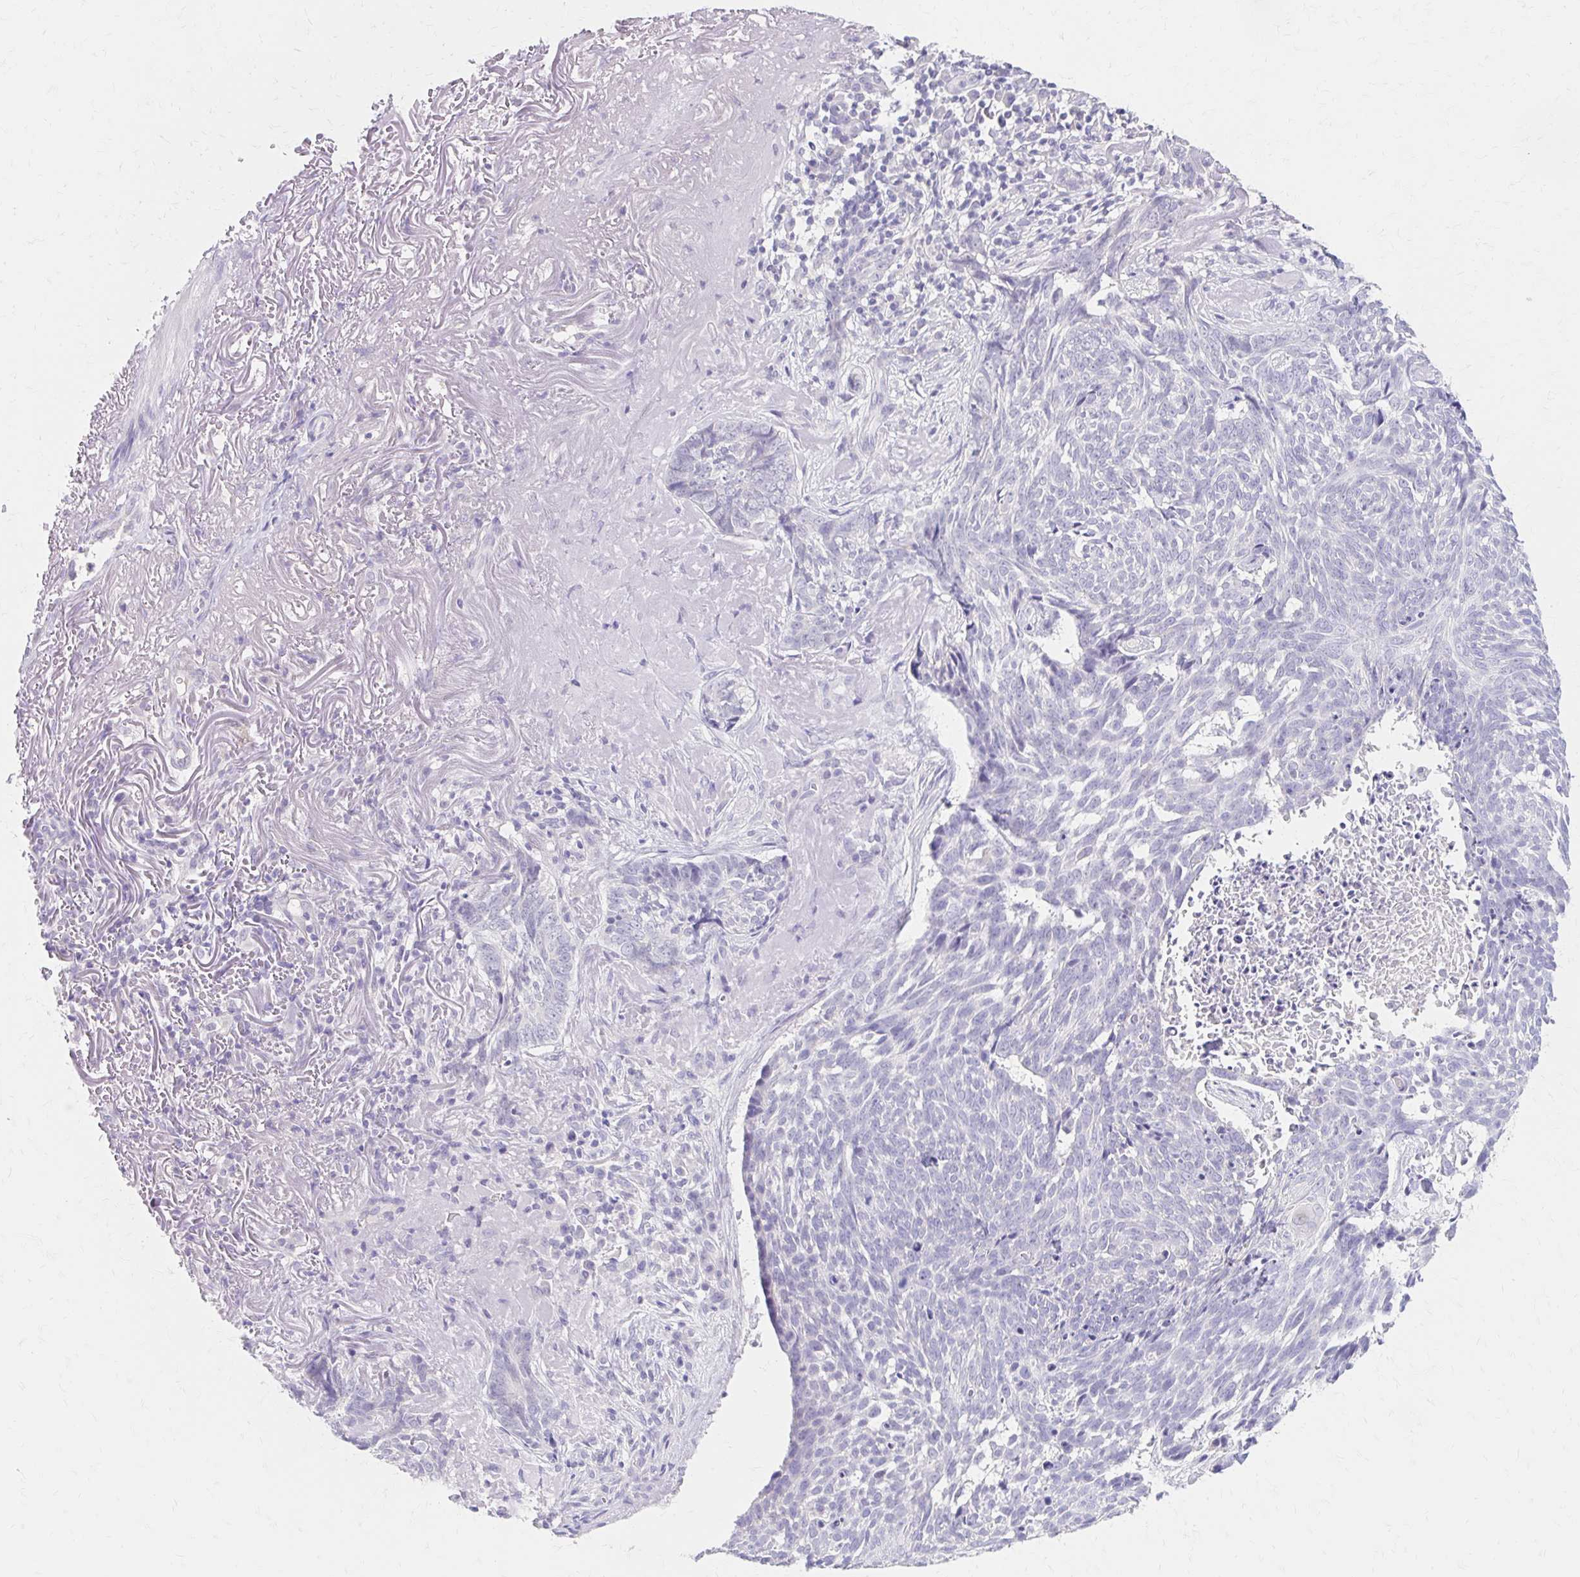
{"staining": {"intensity": "negative", "quantity": "none", "location": "none"}, "tissue": "skin cancer", "cell_type": "Tumor cells", "image_type": "cancer", "snomed": [{"axis": "morphology", "description": "Basal cell carcinoma"}, {"axis": "topography", "description": "Skin"}, {"axis": "topography", "description": "Skin of face"}], "caption": "Immunohistochemical staining of skin basal cell carcinoma exhibits no significant expression in tumor cells. (Stains: DAB (3,3'-diaminobenzidine) IHC with hematoxylin counter stain, Microscopy: brightfield microscopy at high magnification).", "gene": "AZGP1", "patient": {"sex": "female", "age": 95}}